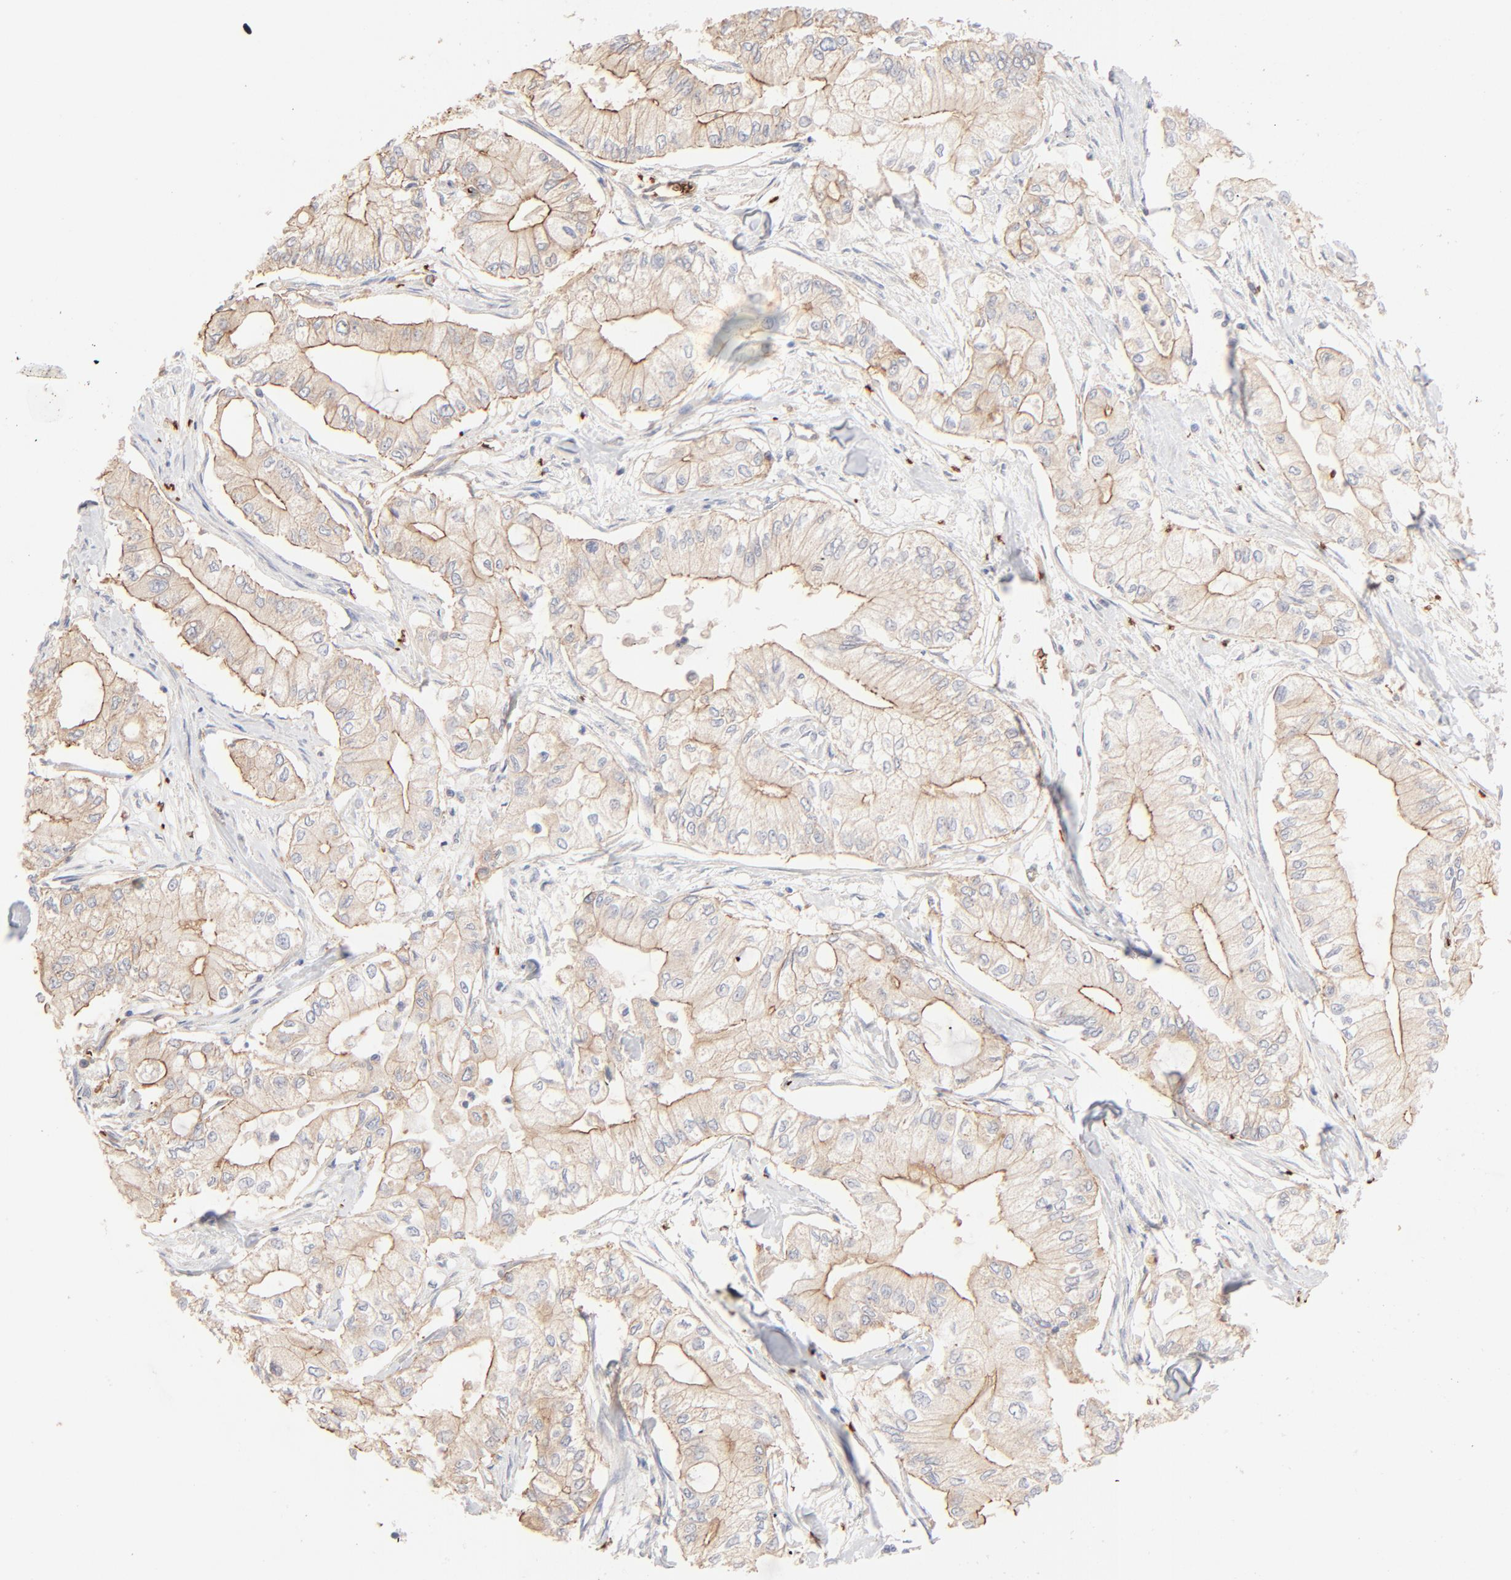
{"staining": {"intensity": "weak", "quantity": "25%-75%", "location": "cytoplasmic/membranous"}, "tissue": "pancreatic cancer", "cell_type": "Tumor cells", "image_type": "cancer", "snomed": [{"axis": "morphology", "description": "Adenocarcinoma, NOS"}, {"axis": "topography", "description": "Pancreas"}], "caption": "Immunohistochemistry (IHC) image of neoplastic tissue: pancreatic cancer stained using IHC shows low levels of weak protein expression localized specifically in the cytoplasmic/membranous of tumor cells, appearing as a cytoplasmic/membranous brown color.", "gene": "SPTB", "patient": {"sex": "male", "age": 79}}